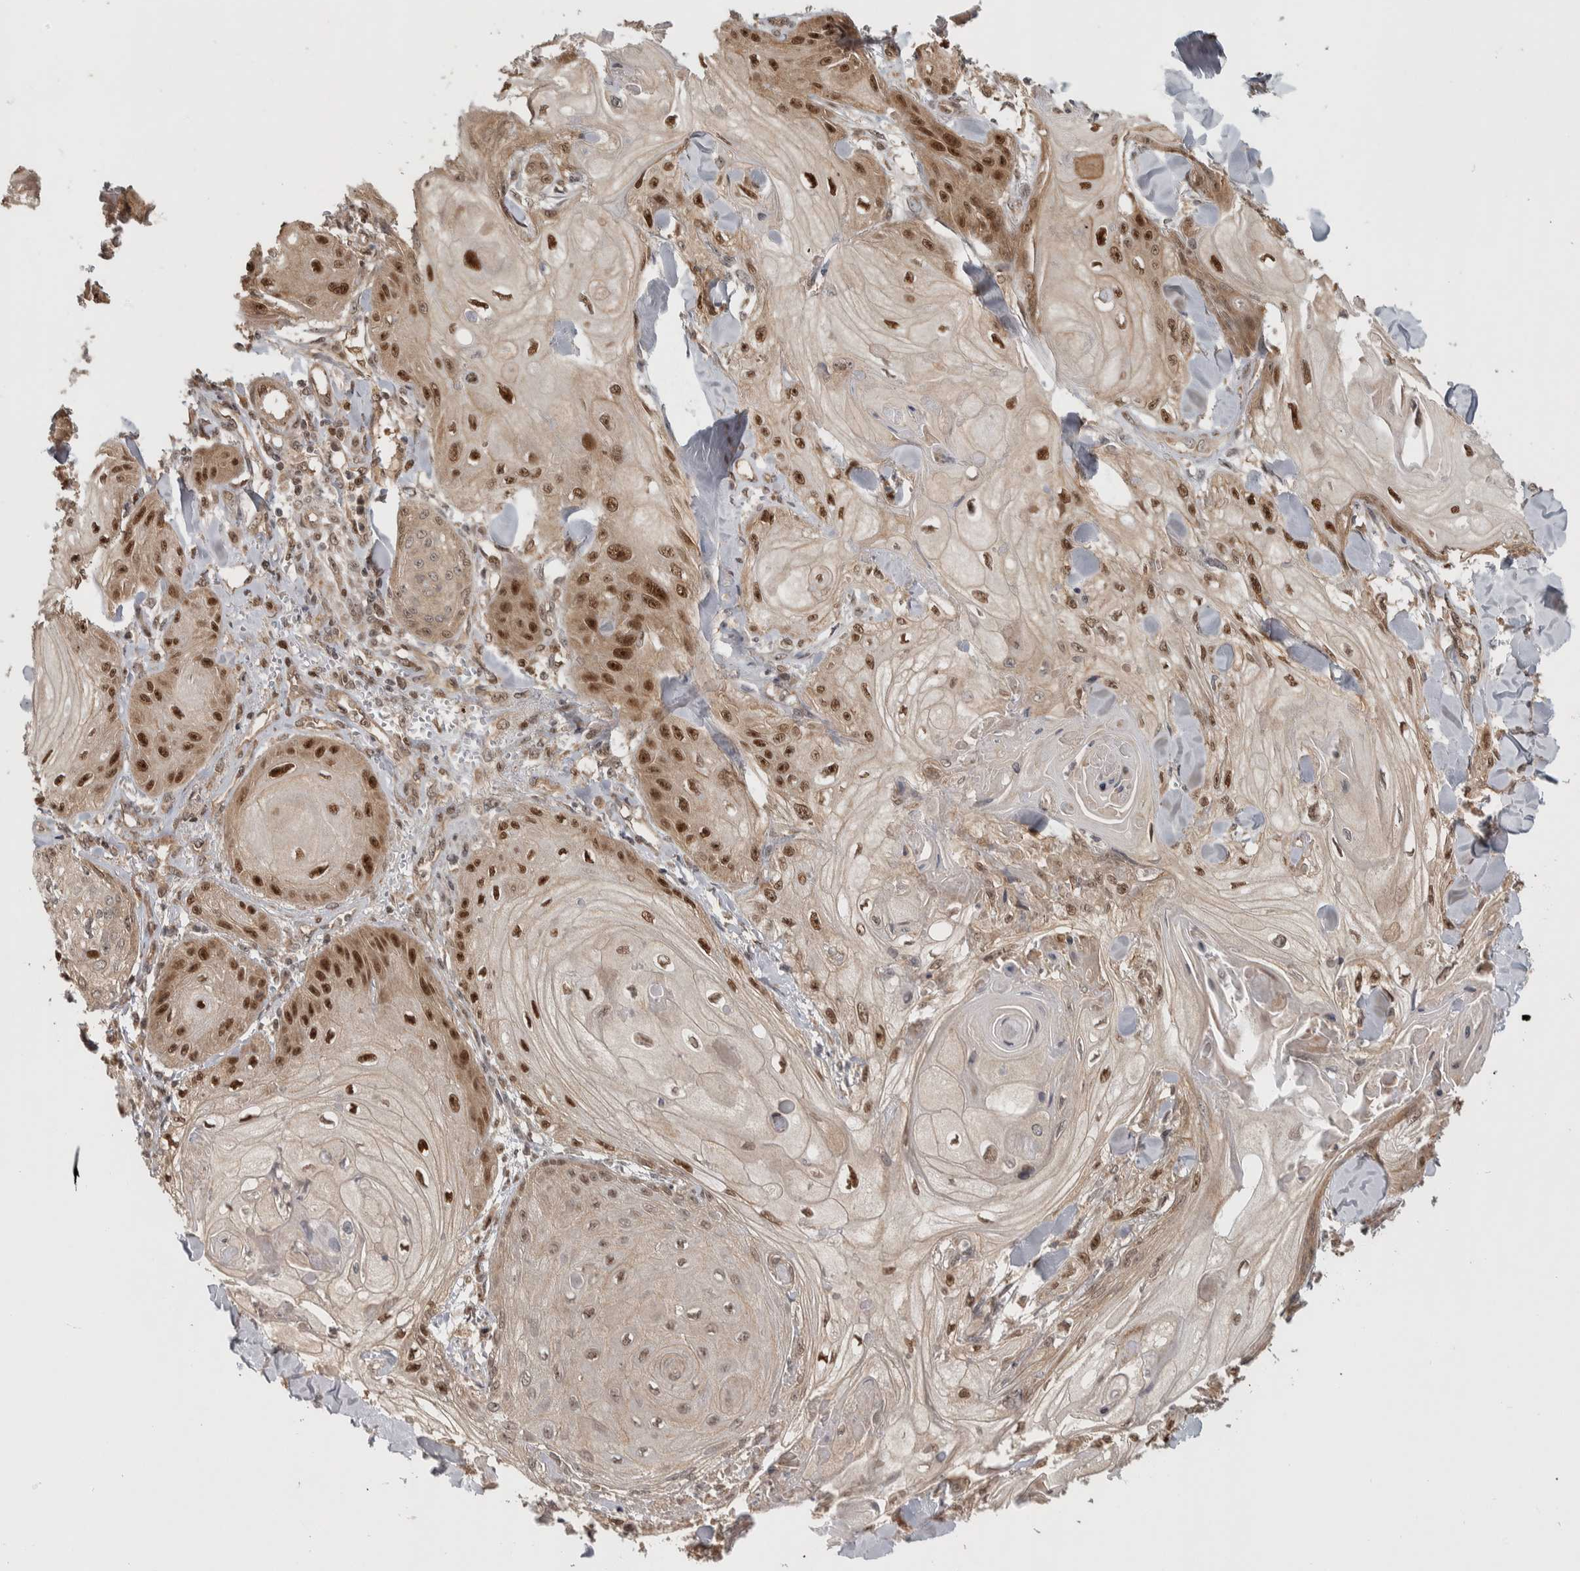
{"staining": {"intensity": "strong", "quantity": ">75%", "location": "nuclear"}, "tissue": "skin cancer", "cell_type": "Tumor cells", "image_type": "cancer", "snomed": [{"axis": "morphology", "description": "Squamous cell carcinoma, NOS"}, {"axis": "topography", "description": "Skin"}], "caption": "Protein expression analysis of human skin cancer (squamous cell carcinoma) reveals strong nuclear positivity in about >75% of tumor cells.", "gene": "RPS6KA4", "patient": {"sex": "male", "age": 74}}